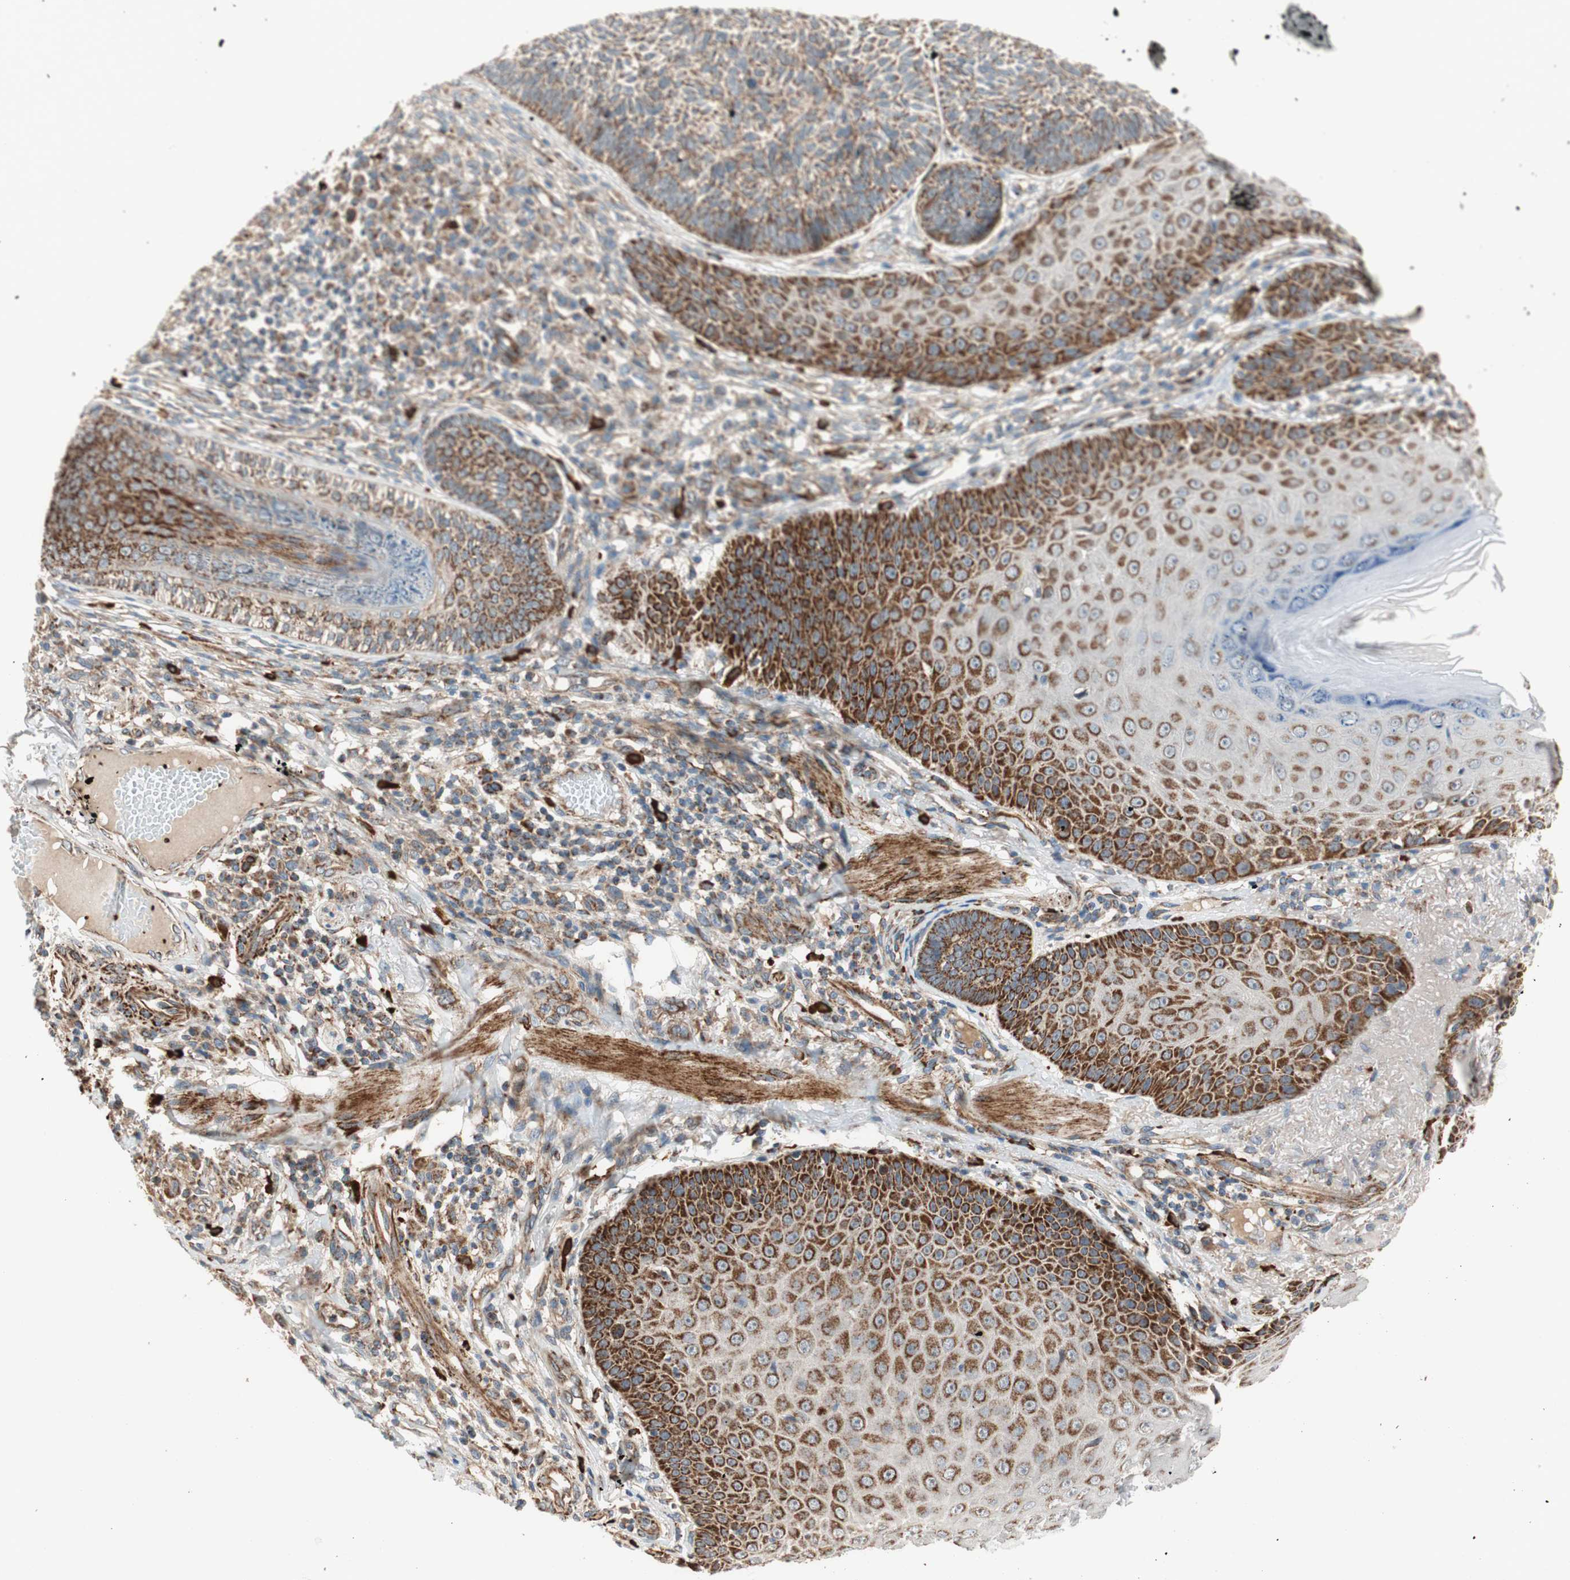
{"staining": {"intensity": "strong", "quantity": ">75%", "location": "cytoplasmic/membranous"}, "tissue": "skin cancer", "cell_type": "Tumor cells", "image_type": "cancer", "snomed": [{"axis": "morphology", "description": "Normal tissue, NOS"}, {"axis": "morphology", "description": "Basal cell carcinoma"}, {"axis": "topography", "description": "Skin"}], "caption": "Protein analysis of basal cell carcinoma (skin) tissue shows strong cytoplasmic/membranous staining in about >75% of tumor cells.", "gene": "AKAP1", "patient": {"sex": "male", "age": 52}}